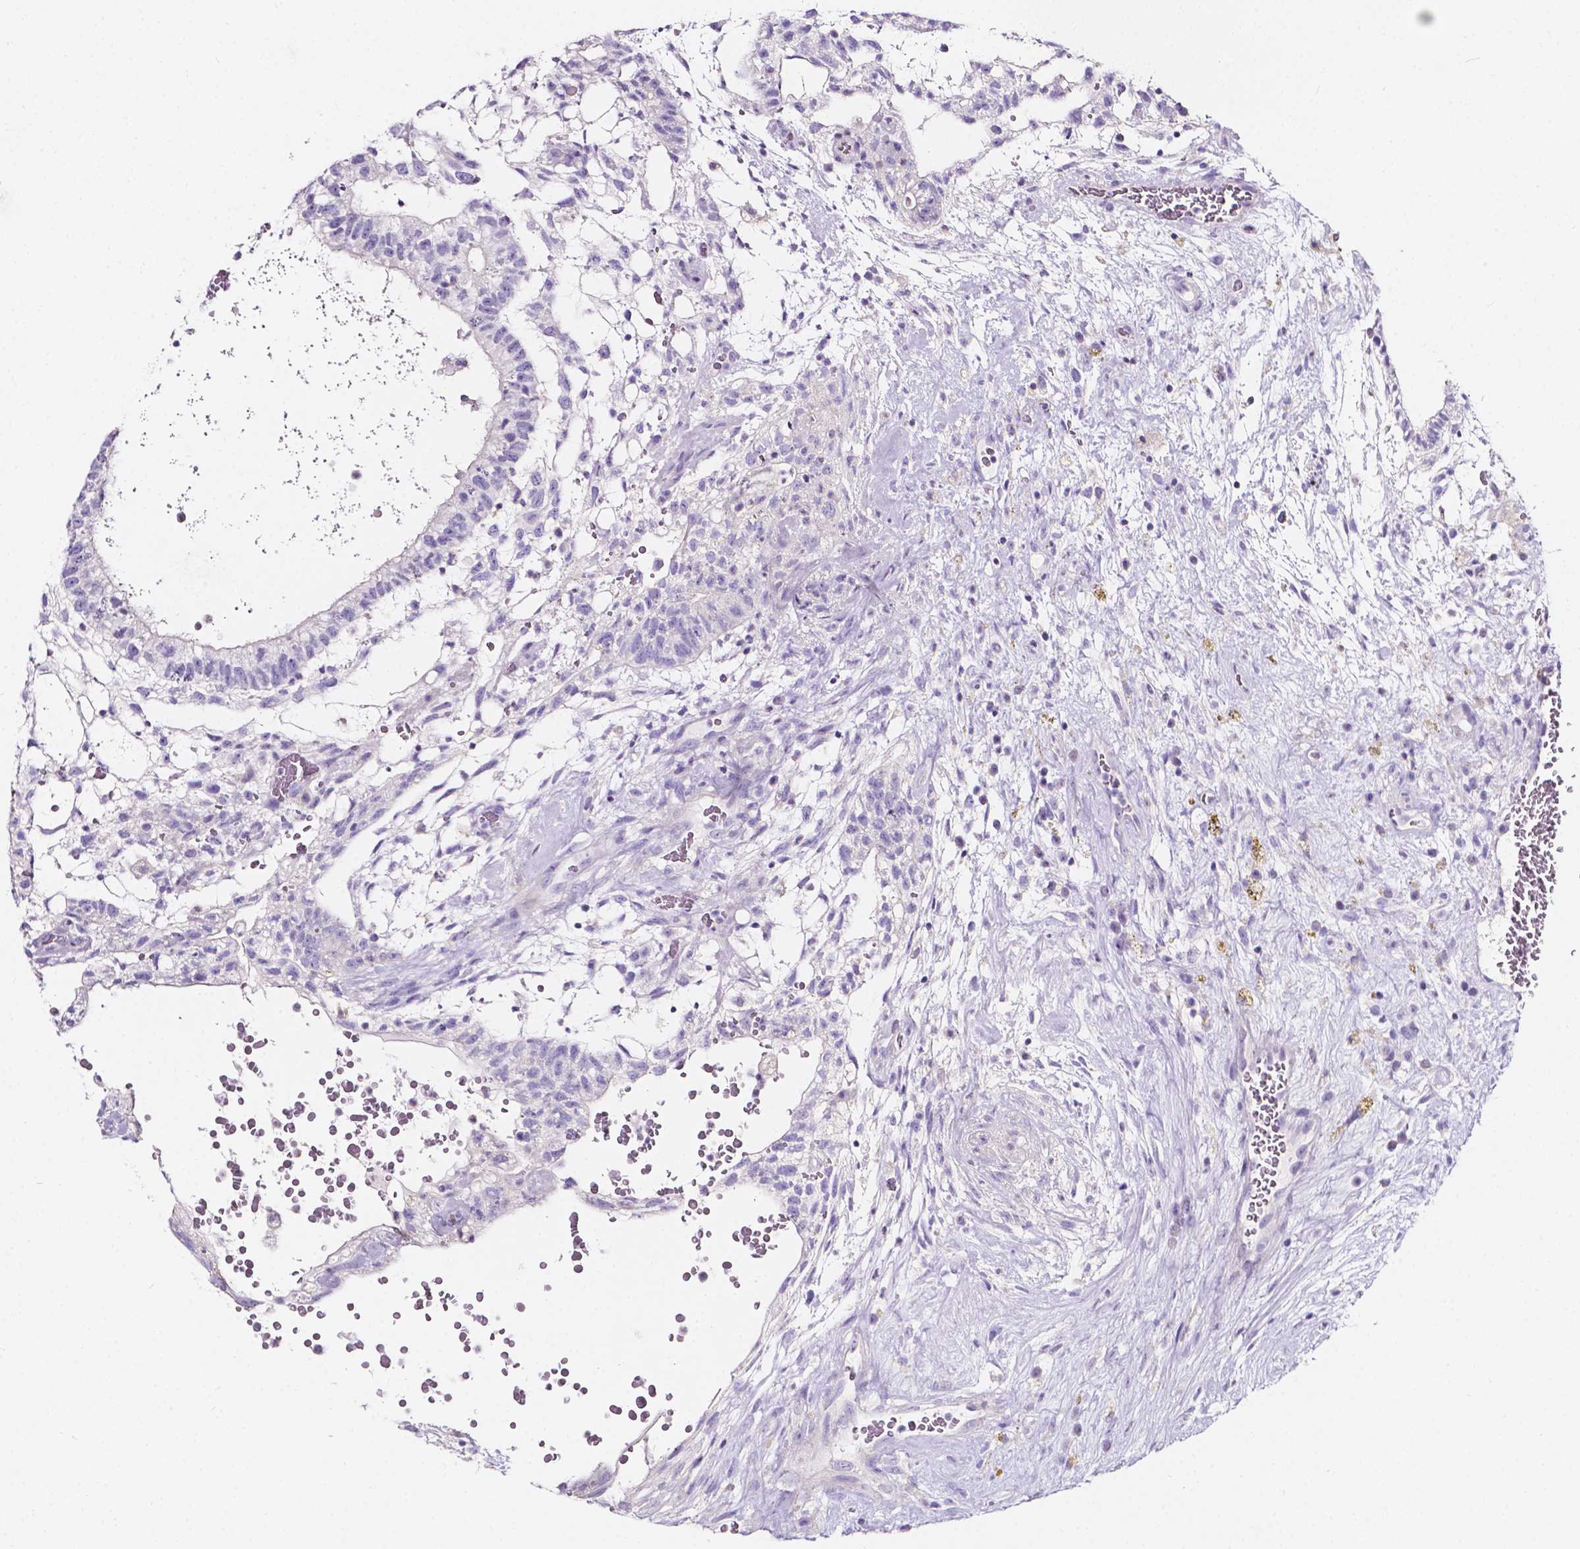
{"staining": {"intensity": "negative", "quantity": "none", "location": "none"}, "tissue": "testis cancer", "cell_type": "Tumor cells", "image_type": "cancer", "snomed": [{"axis": "morphology", "description": "Normal tissue, NOS"}, {"axis": "morphology", "description": "Carcinoma, Embryonal, NOS"}, {"axis": "topography", "description": "Testis"}], "caption": "This is an immunohistochemistry image of testis embryonal carcinoma. There is no expression in tumor cells.", "gene": "CLSTN2", "patient": {"sex": "male", "age": 32}}